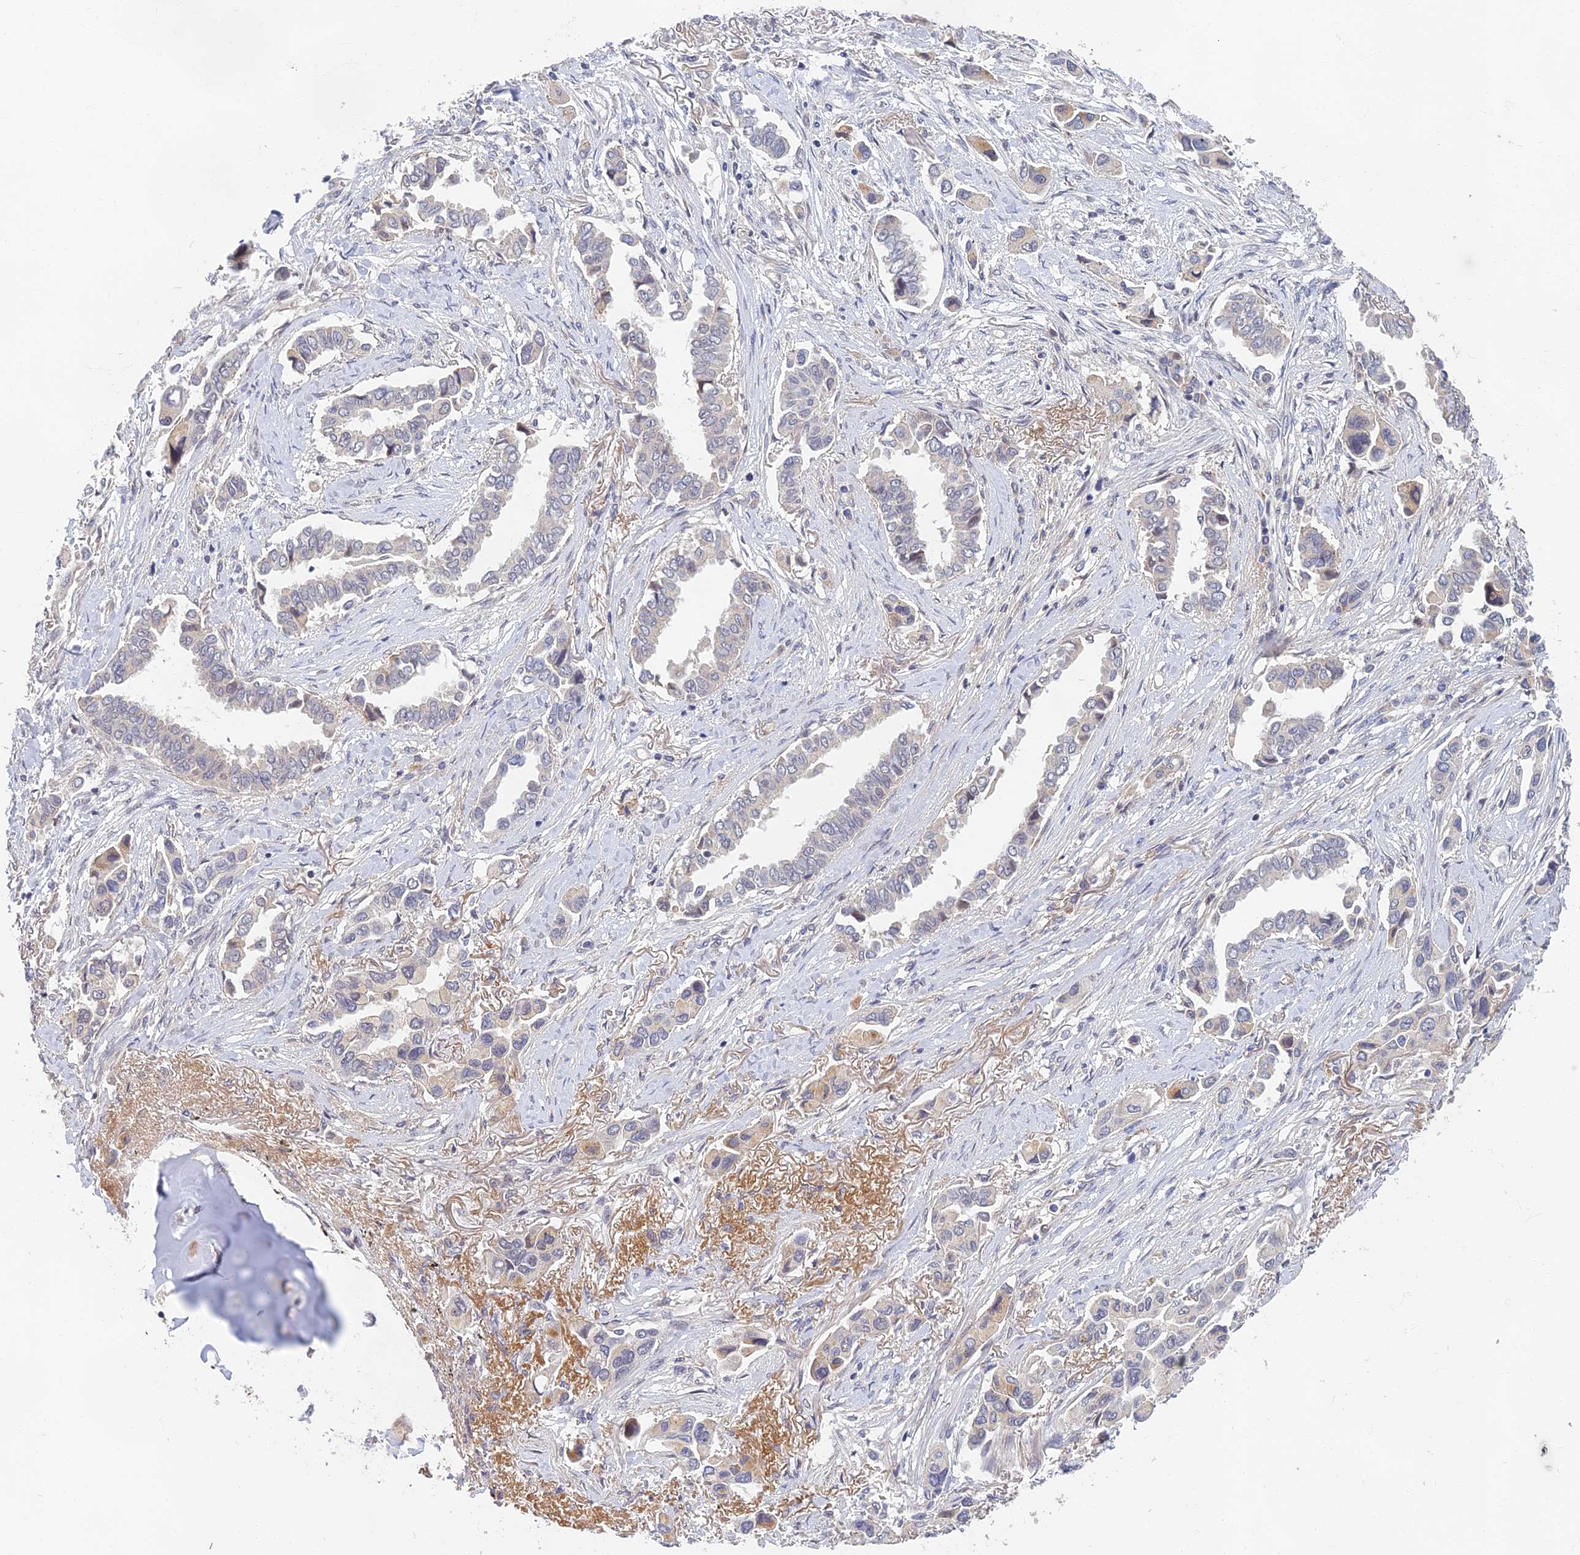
{"staining": {"intensity": "negative", "quantity": "none", "location": "none"}, "tissue": "lung cancer", "cell_type": "Tumor cells", "image_type": "cancer", "snomed": [{"axis": "morphology", "description": "Adenocarcinoma, NOS"}, {"axis": "topography", "description": "Lung"}], "caption": "High magnification brightfield microscopy of lung cancer (adenocarcinoma) stained with DAB (brown) and counterstained with hematoxylin (blue): tumor cells show no significant expression. (DAB (3,3'-diaminobenzidine) IHC, high magnification).", "gene": "EARS2", "patient": {"sex": "female", "age": 76}}